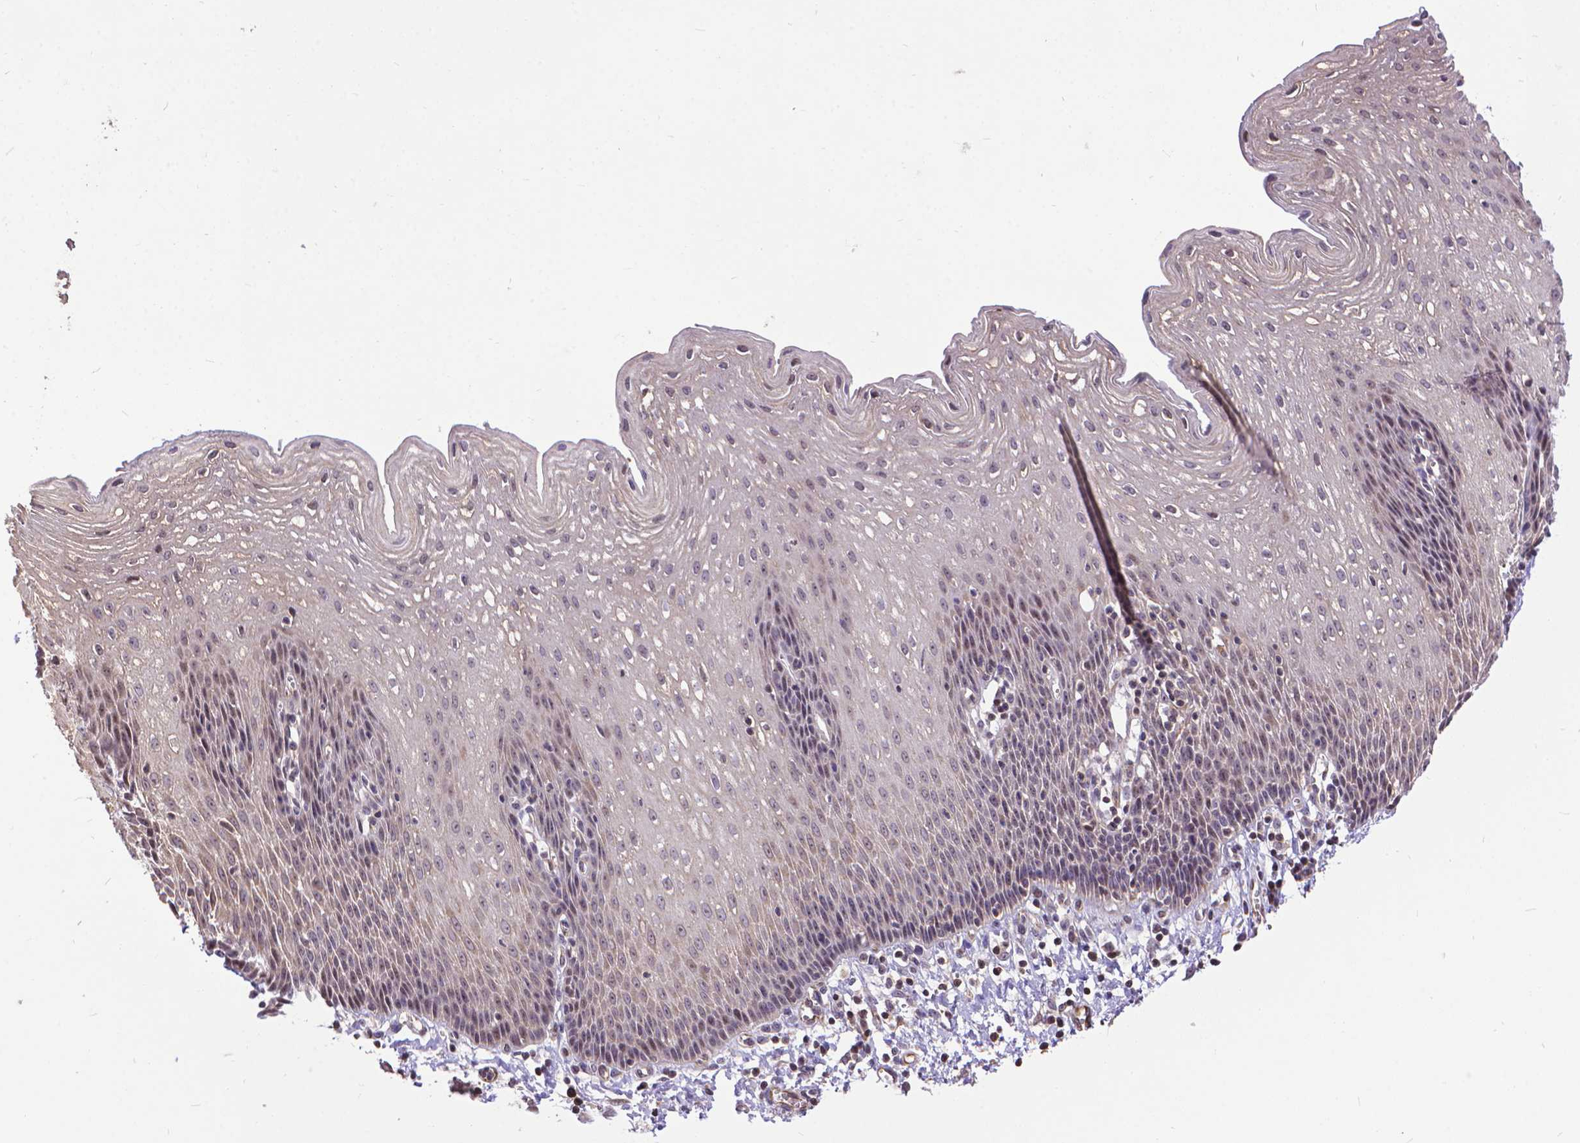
{"staining": {"intensity": "weak", "quantity": "<25%", "location": "nuclear"}, "tissue": "esophagus", "cell_type": "Squamous epithelial cells", "image_type": "normal", "snomed": [{"axis": "morphology", "description": "Normal tissue, NOS"}, {"axis": "topography", "description": "Esophagus"}], "caption": "IHC of normal esophagus shows no staining in squamous epithelial cells.", "gene": "TMEM135", "patient": {"sex": "female", "age": 64}}